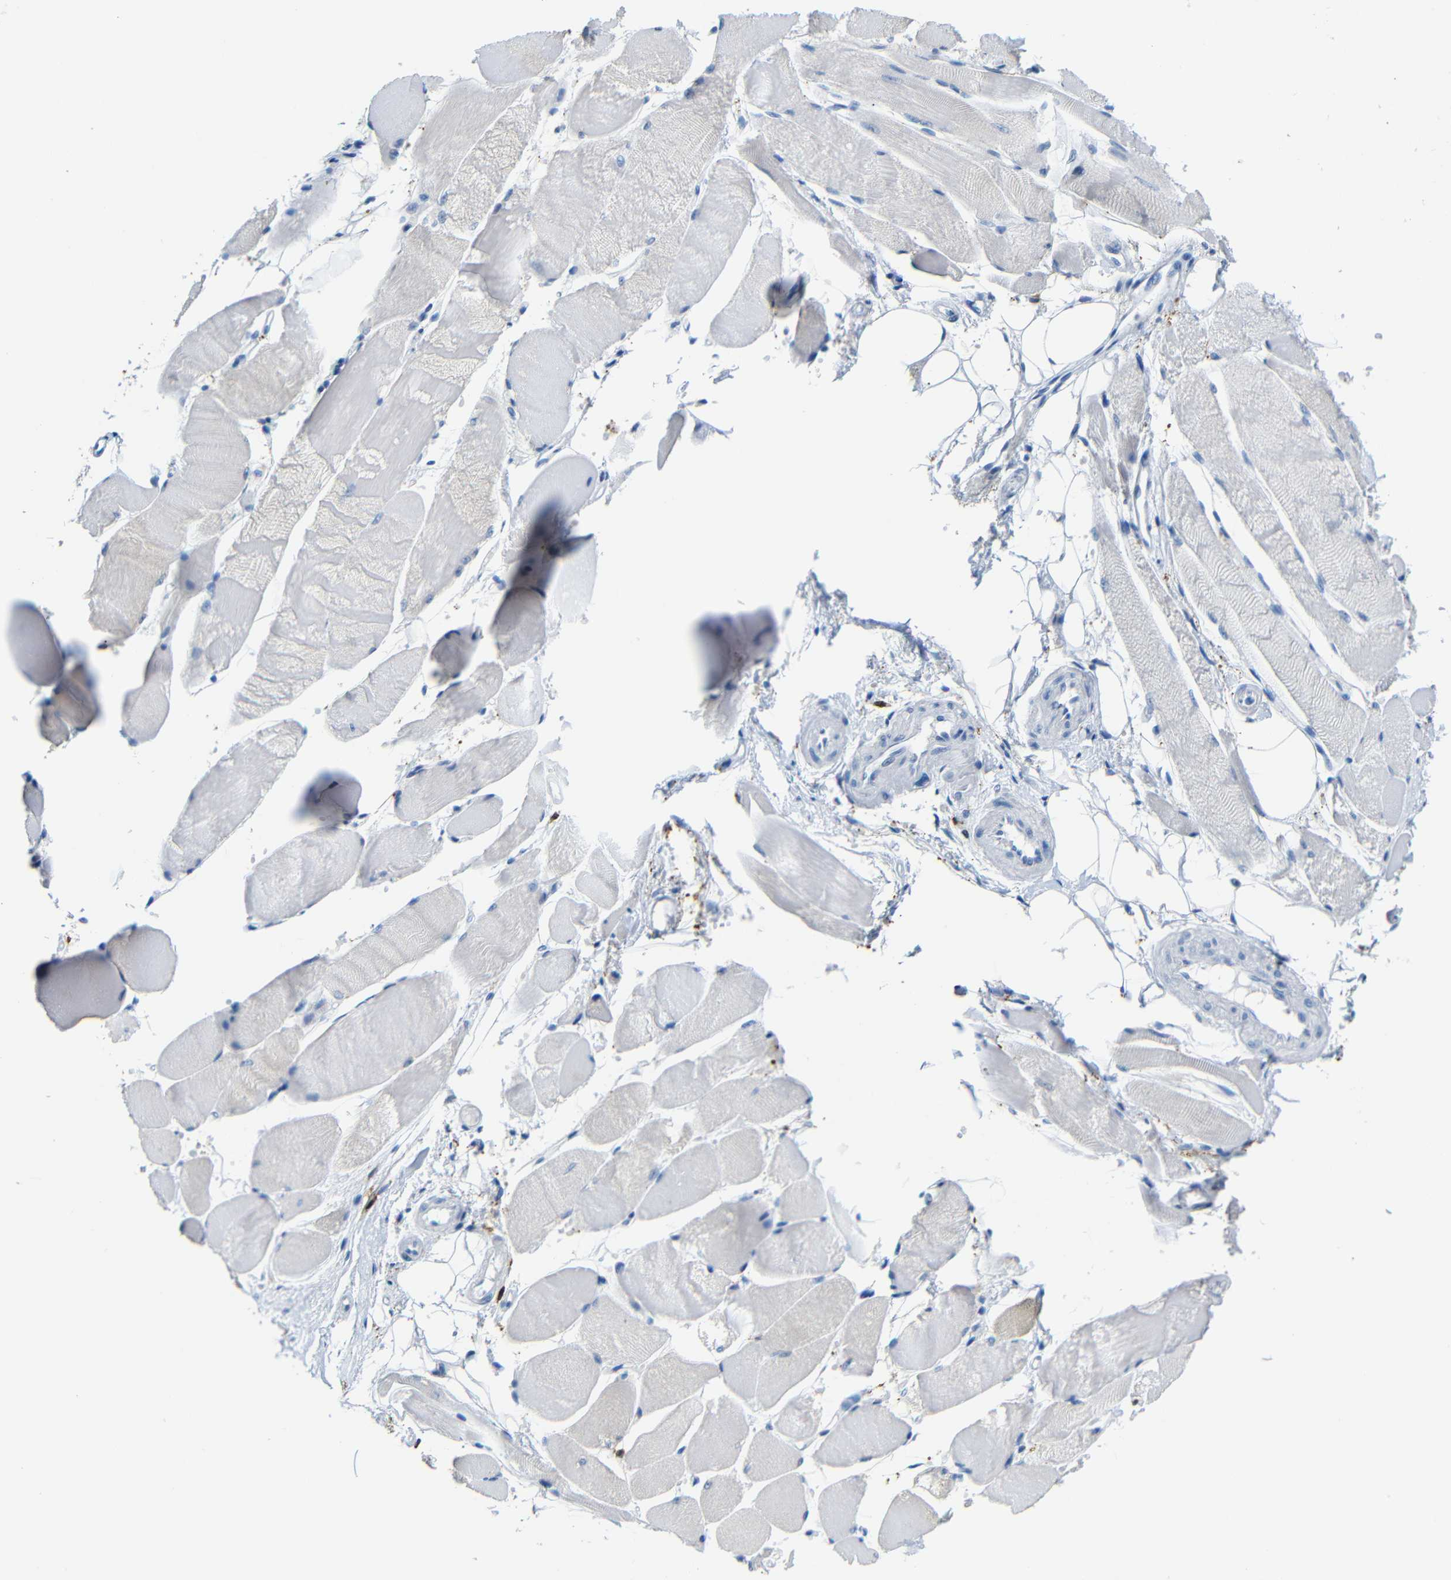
{"staining": {"intensity": "negative", "quantity": "none", "location": "none"}, "tissue": "skeletal muscle", "cell_type": "Myocytes", "image_type": "normal", "snomed": [{"axis": "morphology", "description": "Normal tissue, NOS"}, {"axis": "topography", "description": "Skeletal muscle"}, {"axis": "topography", "description": "Peripheral nerve tissue"}], "caption": "Immunohistochemistry micrograph of unremarkable skeletal muscle: human skeletal muscle stained with DAB exhibits no significant protein expression in myocytes.", "gene": "C1orf210", "patient": {"sex": "female", "age": 84}}